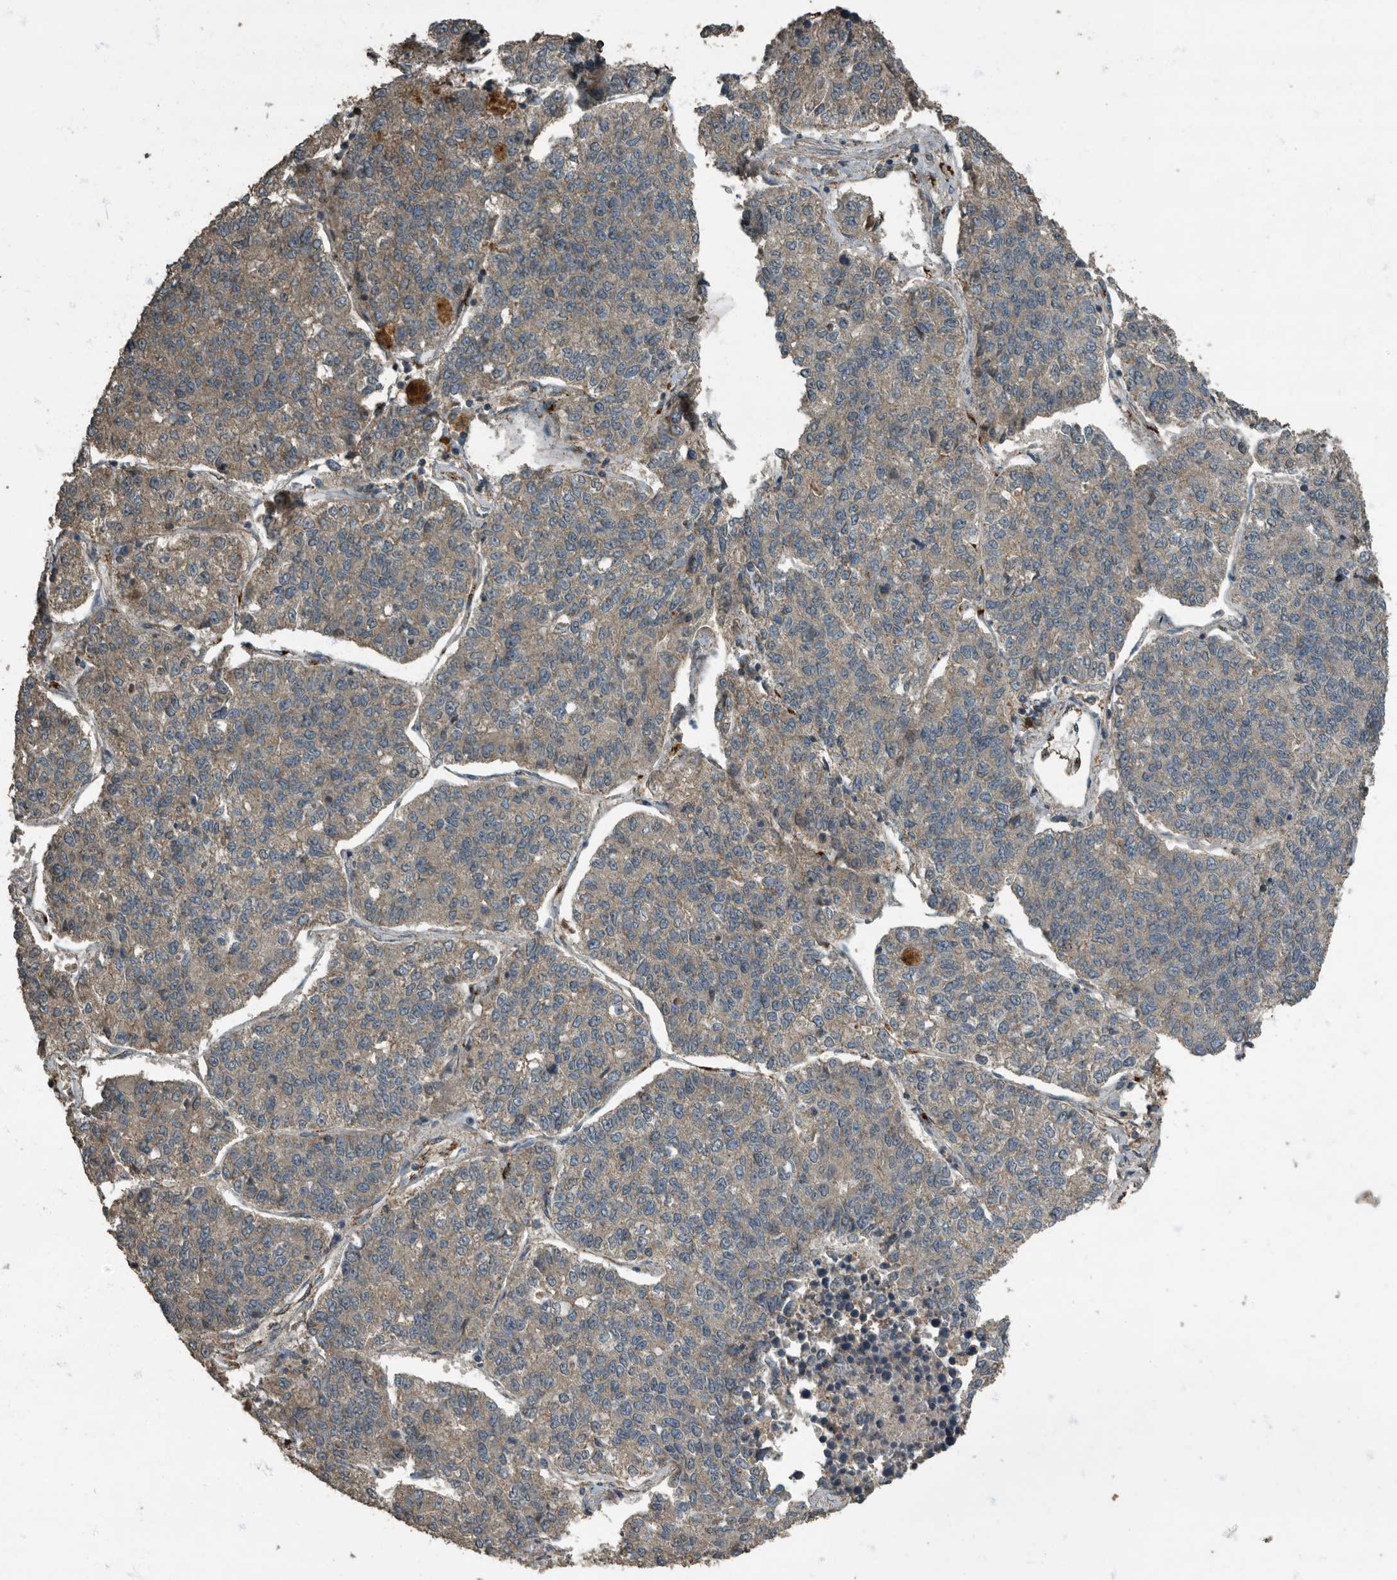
{"staining": {"intensity": "weak", "quantity": ">75%", "location": "cytoplasmic/membranous"}, "tissue": "lung cancer", "cell_type": "Tumor cells", "image_type": "cancer", "snomed": [{"axis": "morphology", "description": "Adenocarcinoma, NOS"}, {"axis": "topography", "description": "Lung"}], "caption": "Lung cancer was stained to show a protein in brown. There is low levels of weak cytoplasmic/membranous staining in about >75% of tumor cells.", "gene": "IL15RA", "patient": {"sex": "male", "age": 49}}